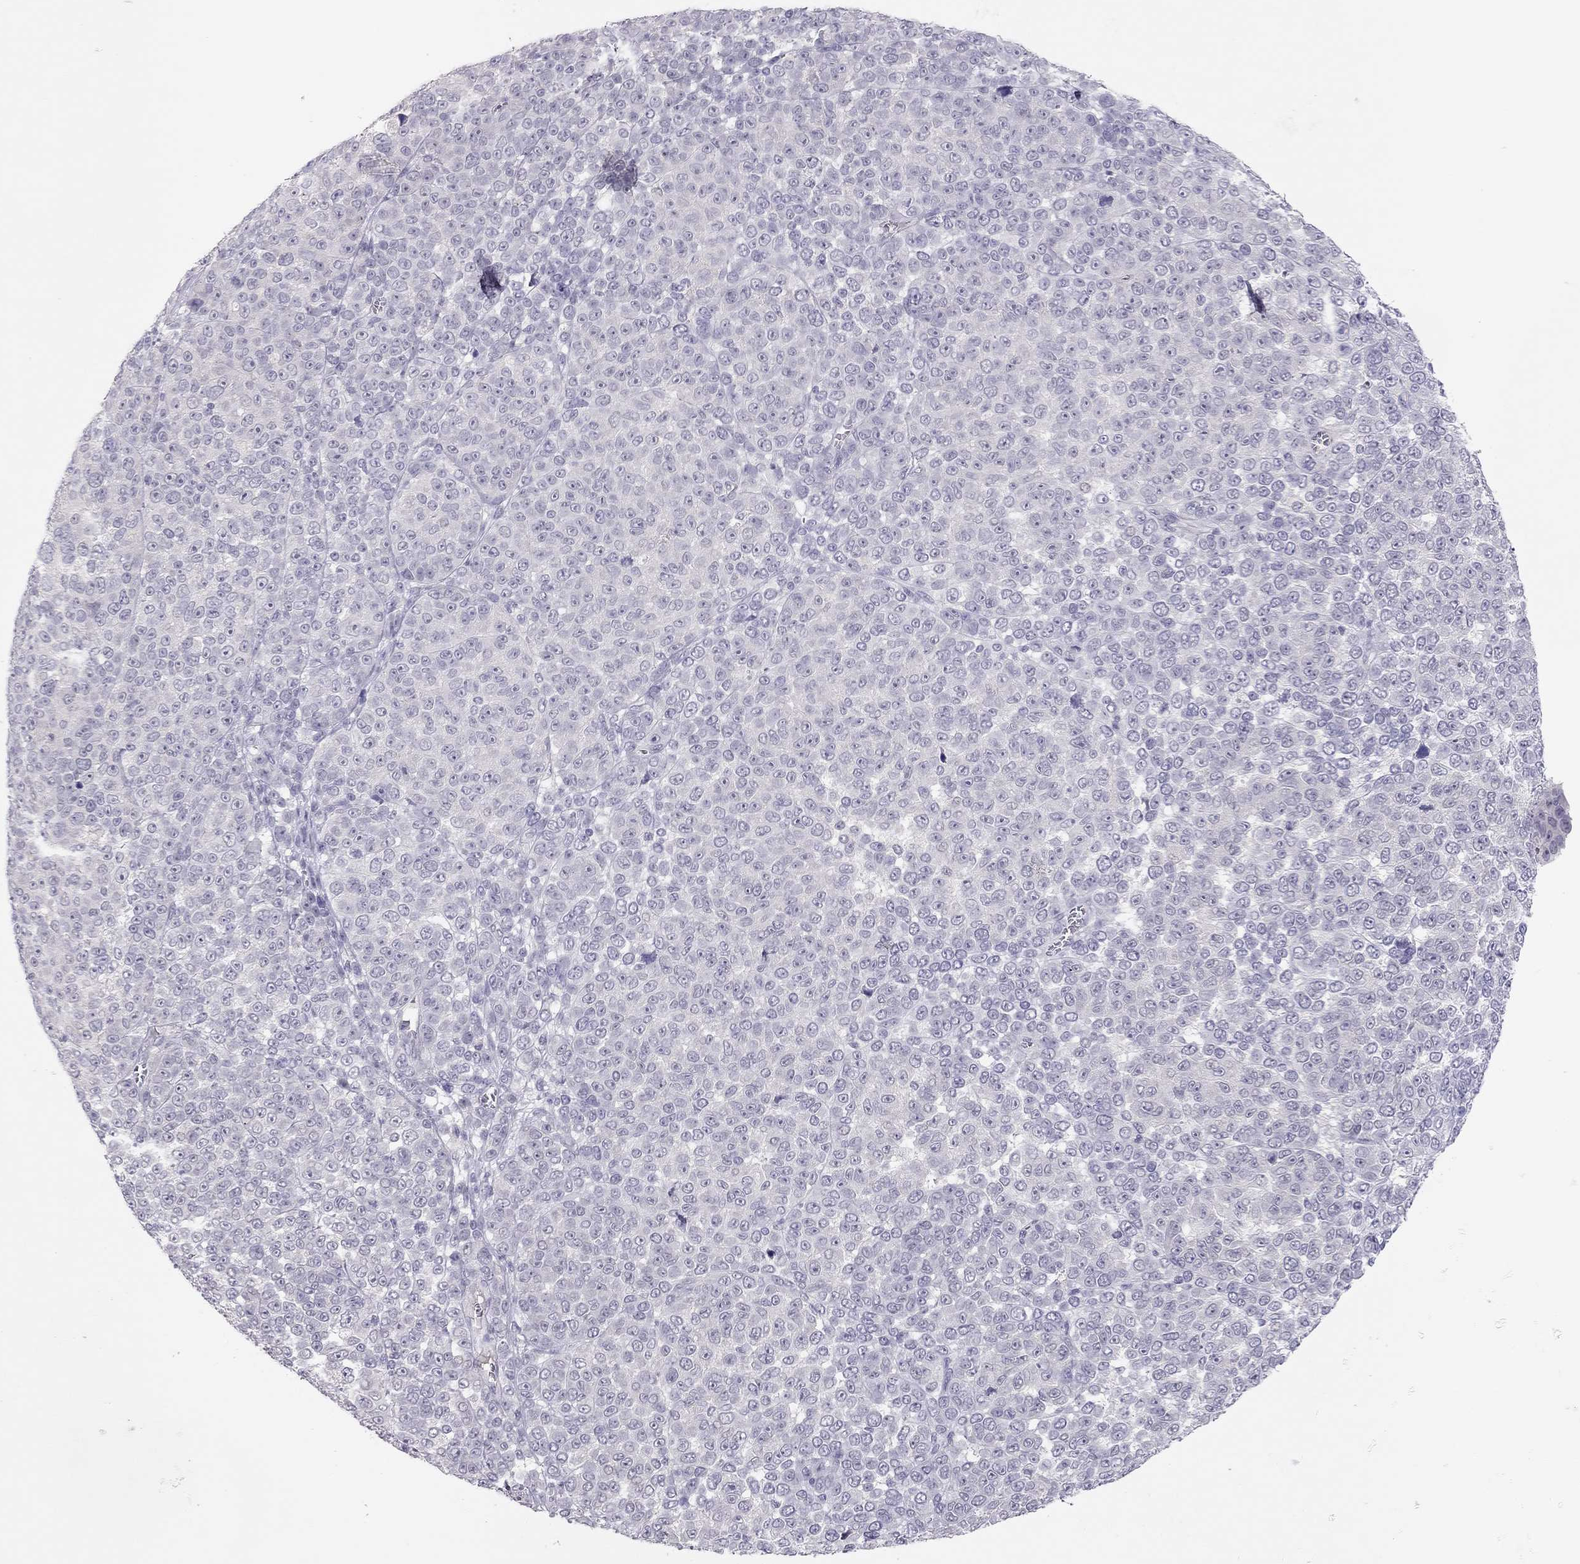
{"staining": {"intensity": "negative", "quantity": "none", "location": "none"}, "tissue": "melanoma", "cell_type": "Tumor cells", "image_type": "cancer", "snomed": [{"axis": "morphology", "description": "Malignant melanoma, NOS"}, {"axis": "topography", "description": "Skin"}], "caption": "A photomicrograph of melanoma stained for a protein displays no brown staining in tumor cells. (Stains: DAB (3,3'-diaminobenzidine) immunohistochemistry with hematoxylin counter stain, Microscopy: brightfield microscopy at high magnification).", "gene": "ADORA2A", "patient": {"sex": "female", "age": 95}}